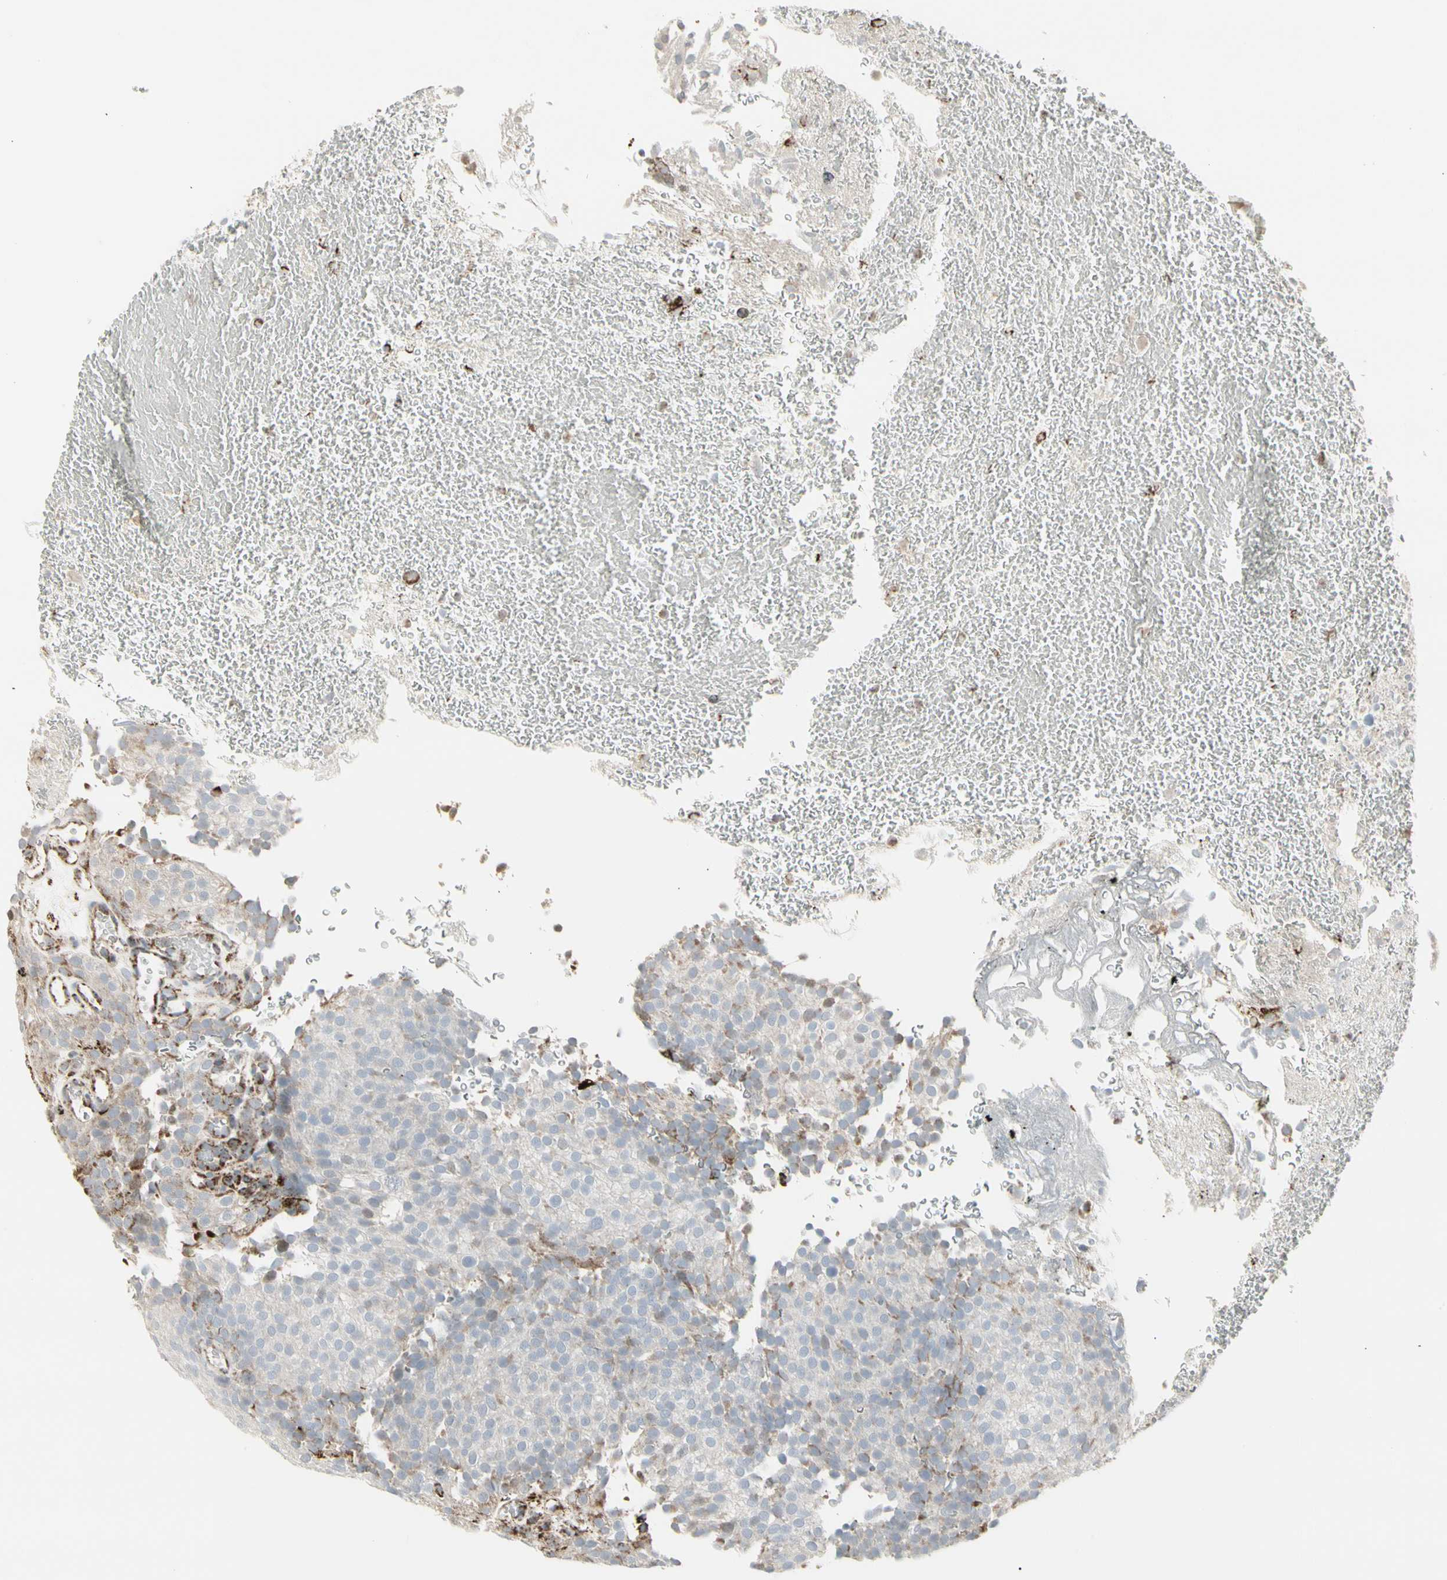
{"staining": {"intensity": "negative", "quantity": "none", "location": "none"}, "tissue": "urothelial cancer", "cell_type": "Tumor cells", "image_type": "cancer", "snomed": [{"axis": "morphology", "description": "Urothelial carcinoma, Low grade"}, {"axis": "topography", "description": "Urinary bladder"}], "caption": "IHC photomicrograph of urothelial cancer stained for a protein (brown), which exhibits no expression in tumor cells. (Brightfield microscopy of DAB (3,3'-diaminobenzidine) immunohistochemistry (IHC) at high magnification).", "gene": "TMEM176A", "patient": {"sex": "male", "age": 78}}